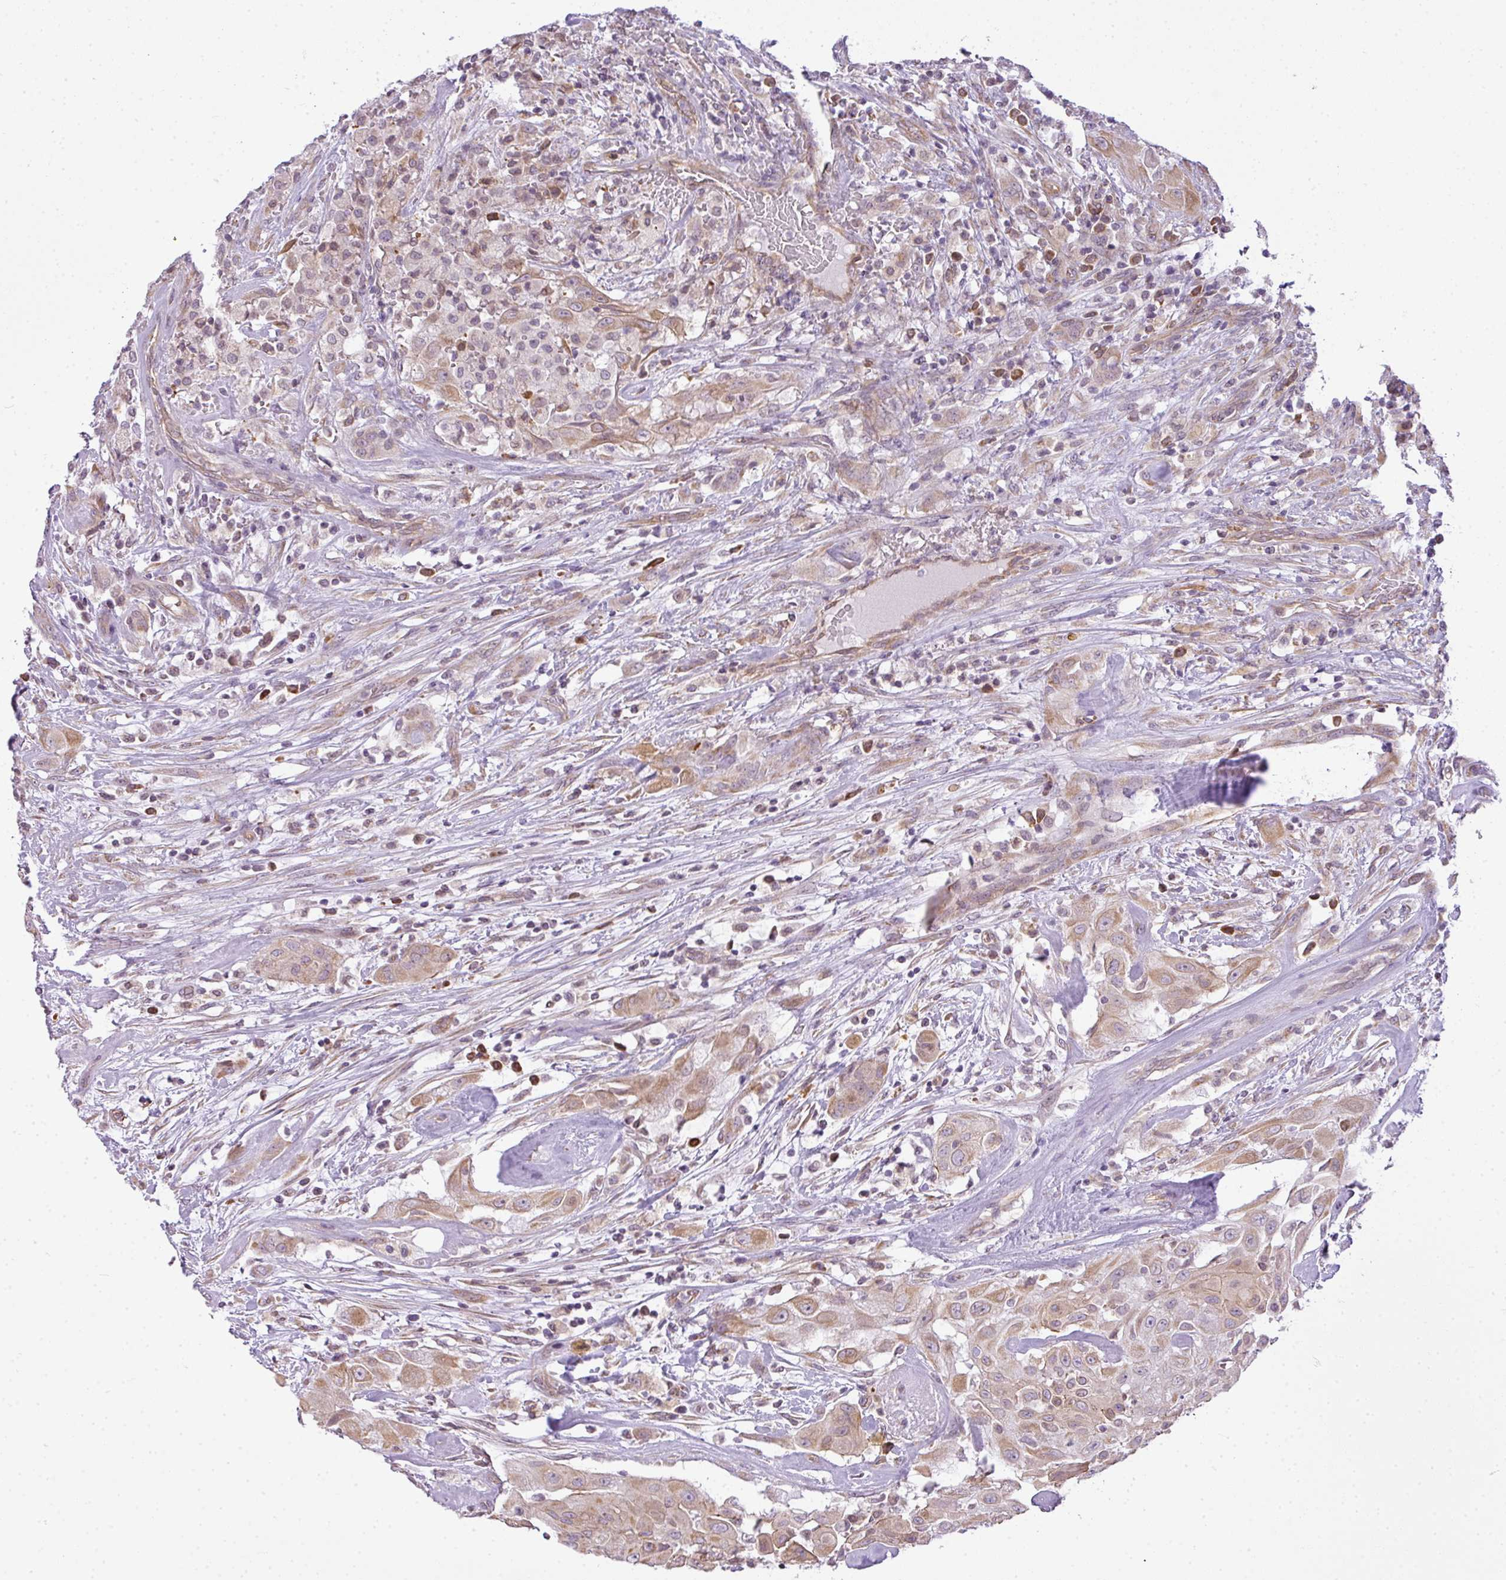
{"staining": {"intensity": "moderate", "quantity": "25%-75%", "location": "cytoplasmic/membranous"}, "tissue": "thyroid cancer", "cell_type": "Tumor cells", "image_type": "cancer", "snomed": [{"axis": "morphology", "description": "Papillary adenocarcinoma, NOS"}, {"axis": "topography", "description": "Thyroid gland"}], "caption": "Brown immunohistochemical staining in thyroid cancer (papillary adenocarcinoma) demonstrates moderate cytoplasmic/membranous staining in about 25%-75% of tumor cells.", "gene": "COX18", "patient": {"sex": "female", "age": 59}}